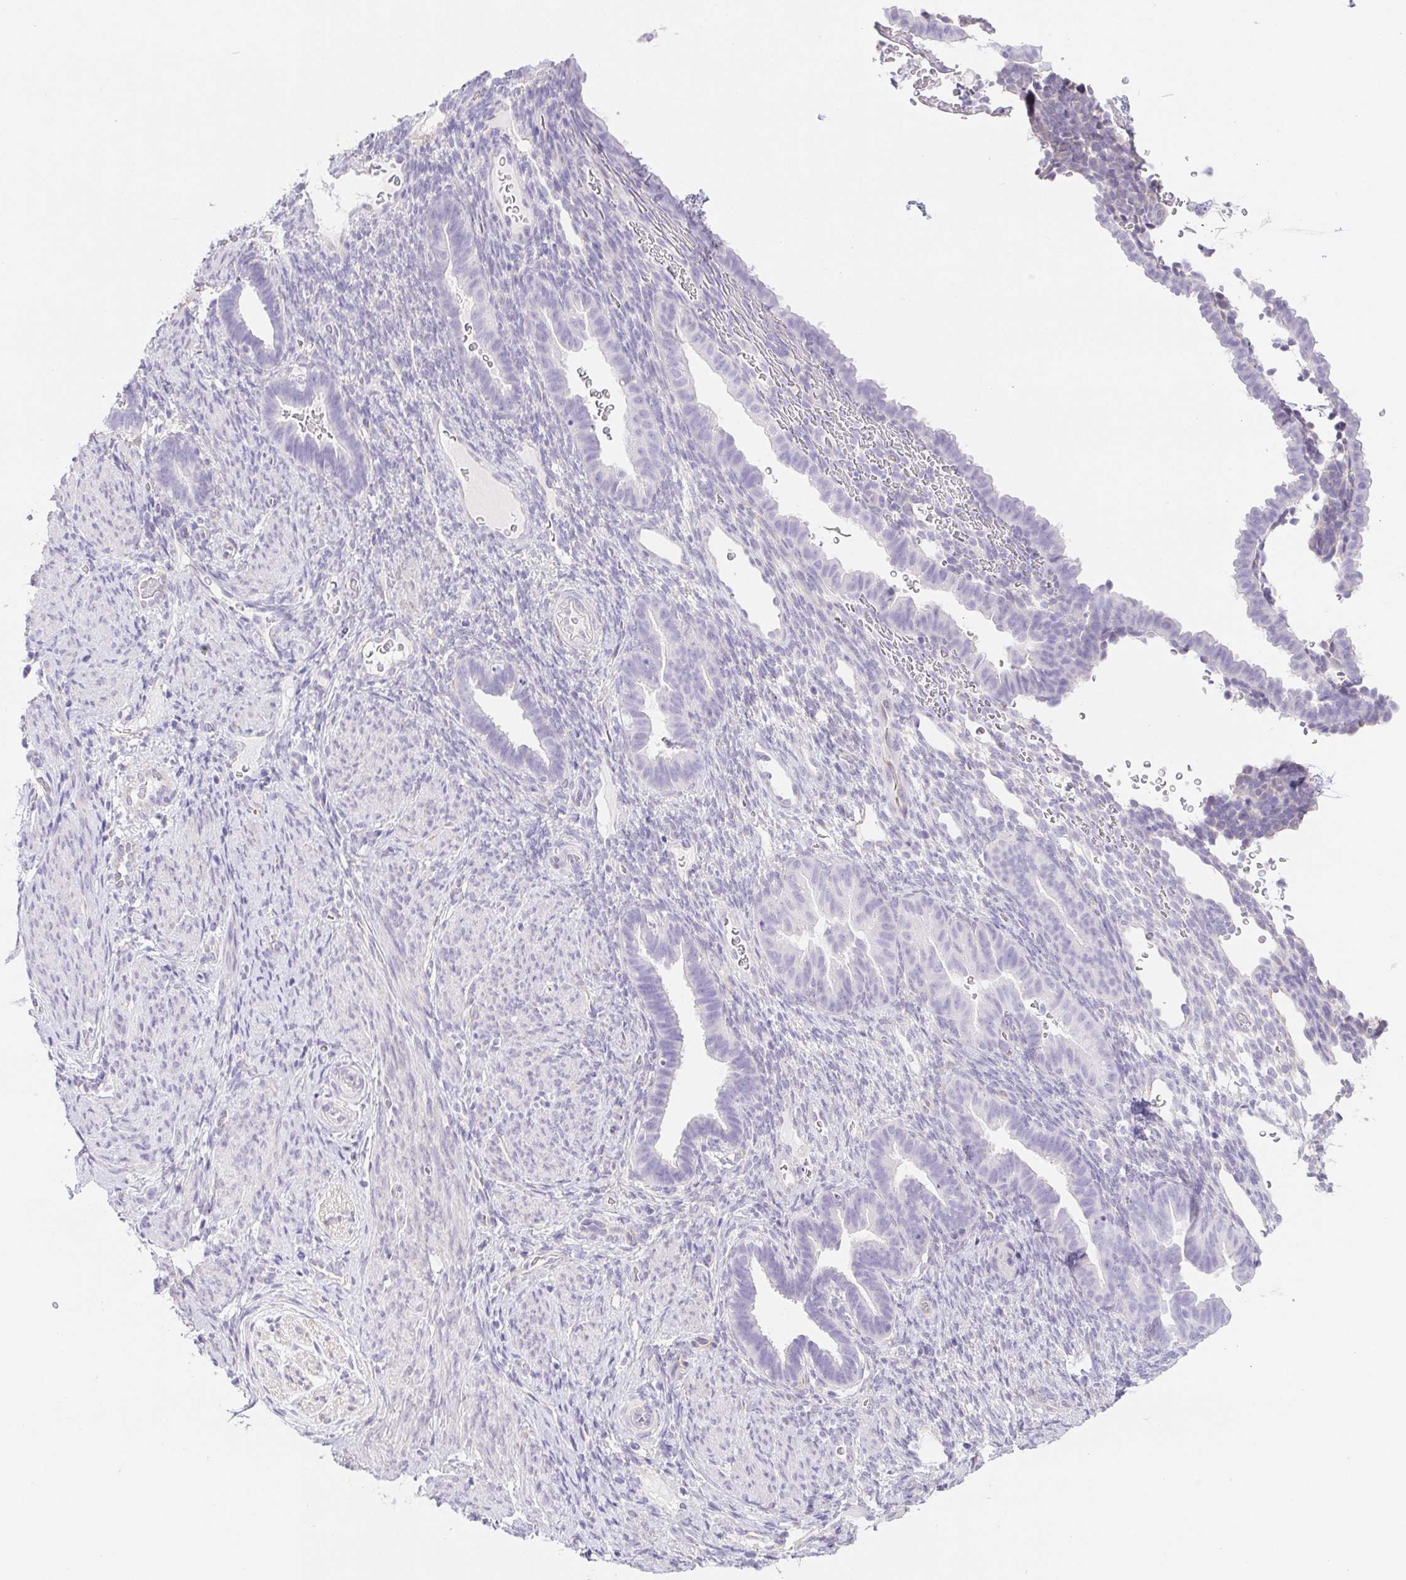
{"staining": {"intensity": "negative", "quantity": "none", "location": "none"}, "tissue": "endometrium", "cell_type": "Cells in endometrial stroma", "image_type": "normal", "snomed": [{"axis": "morphology", "description": "Normal tissue, NOS"}, {"axis": "topography", "description": "Endometrium"}], "caption": "High magnification brightfield microscopy of unremarkable endometrium stained with DAB (3,3'-diaminobenzidine) (brown) and counterstained with hematoxylin (blue): cells in endometrial stroma show no significant positivity. (DAB (3,3'-diaminobenzidine) immunohistochemistry visualized using brightfield microscopy, high magnification).", "gene": "PNLIP", "patient": {"sex": "female", "age": 34}}